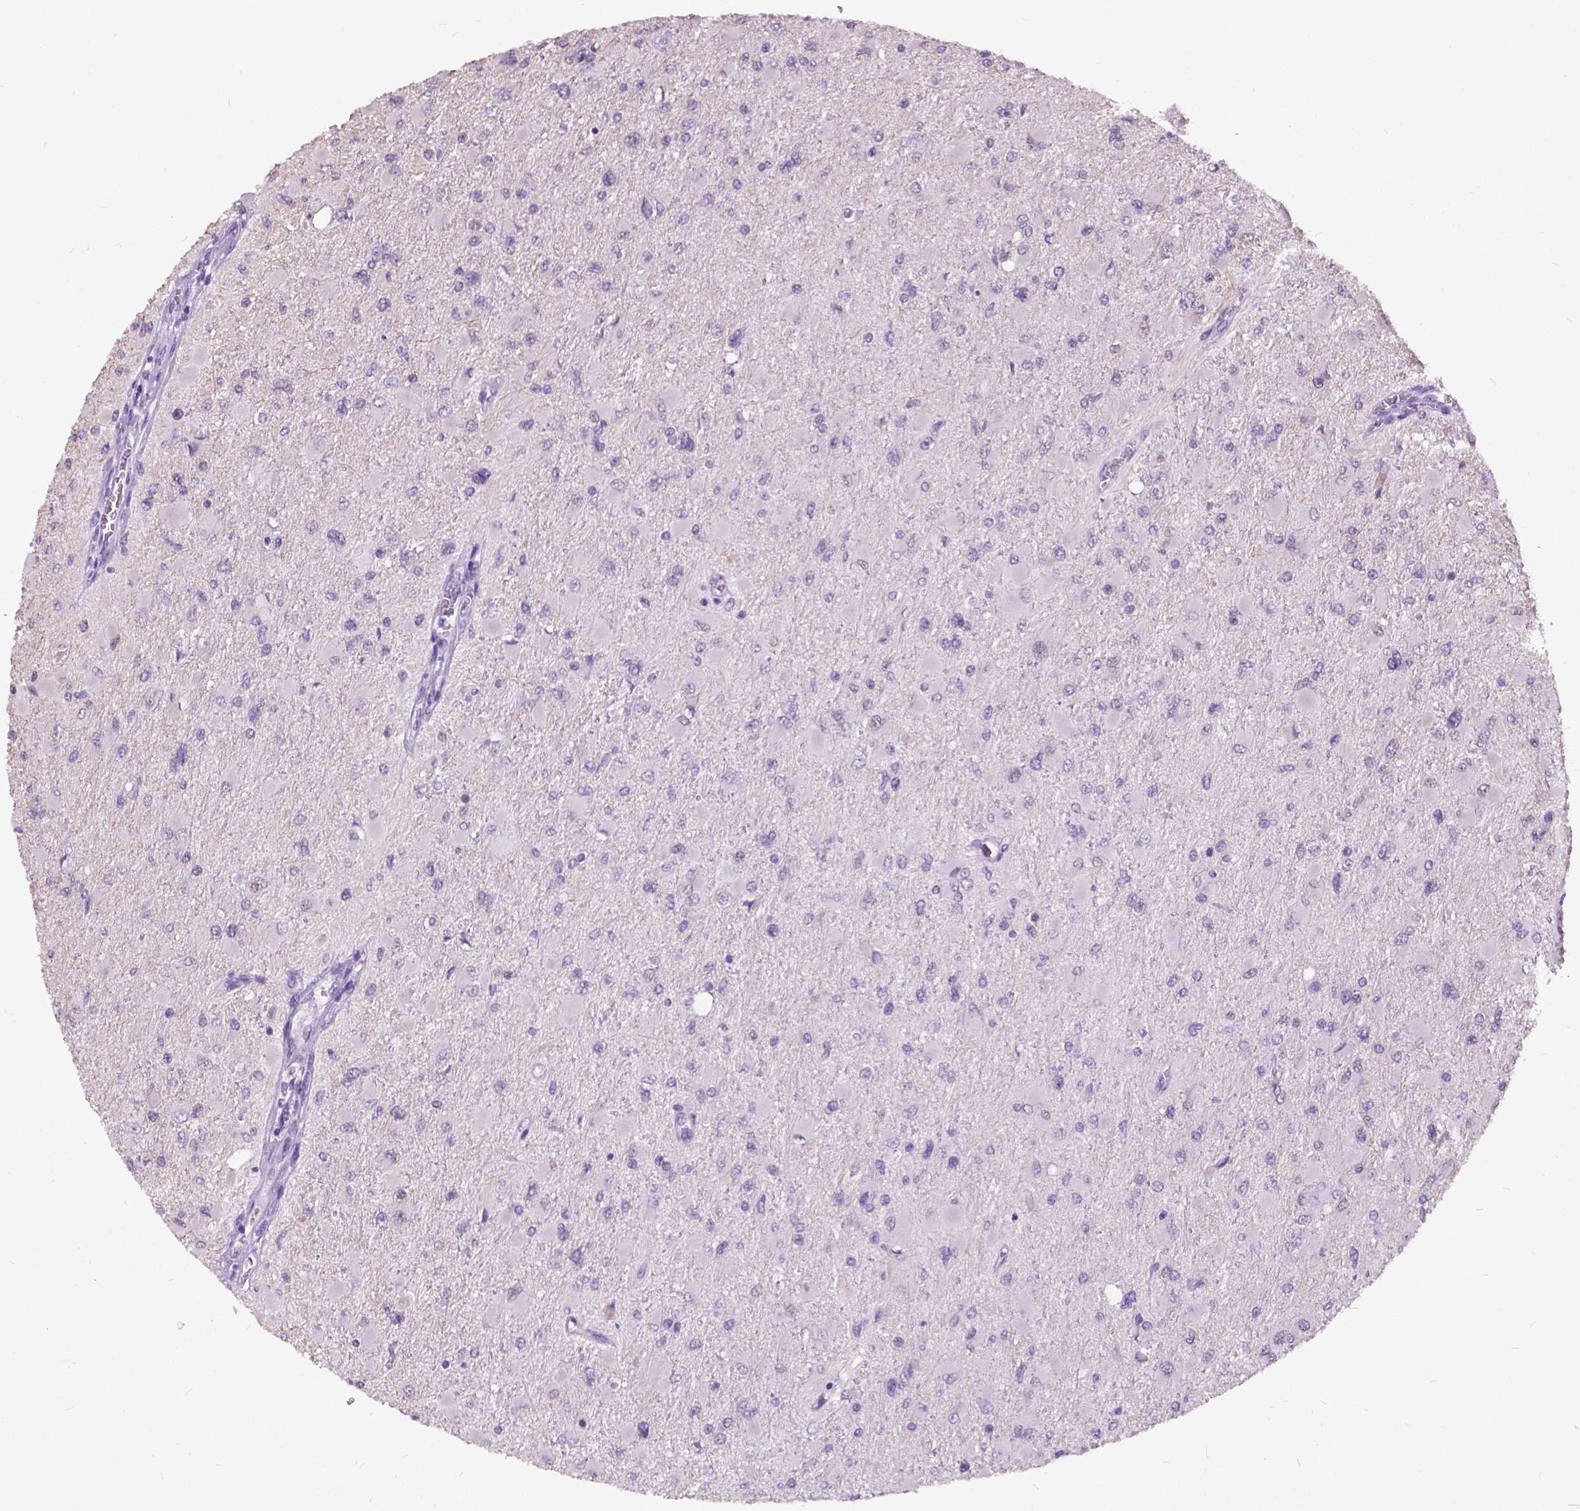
{"staining": {"intensity": "negative", "quantity": "none", "location": "none"}, "tissue": "glioma", "cell_type": "Tumor cells", "image_type": "cancer", "snomed": [{"axis": "morphology", "description": "Glioma, malignant, High grade"}, {"axis": "topography", "description": "Cerebral cortex"}], "caption": "Immunohistochemical staining of human glioma reveals no significant positivity in tumor cells. Brightfield microscopy of immunohistochemistry (IHC) stained with DAB (brown) and hematoxylin (blue), captured at high magnification.", "gene": "DPF3", "patient": {"sex": "female", "age": 36}}